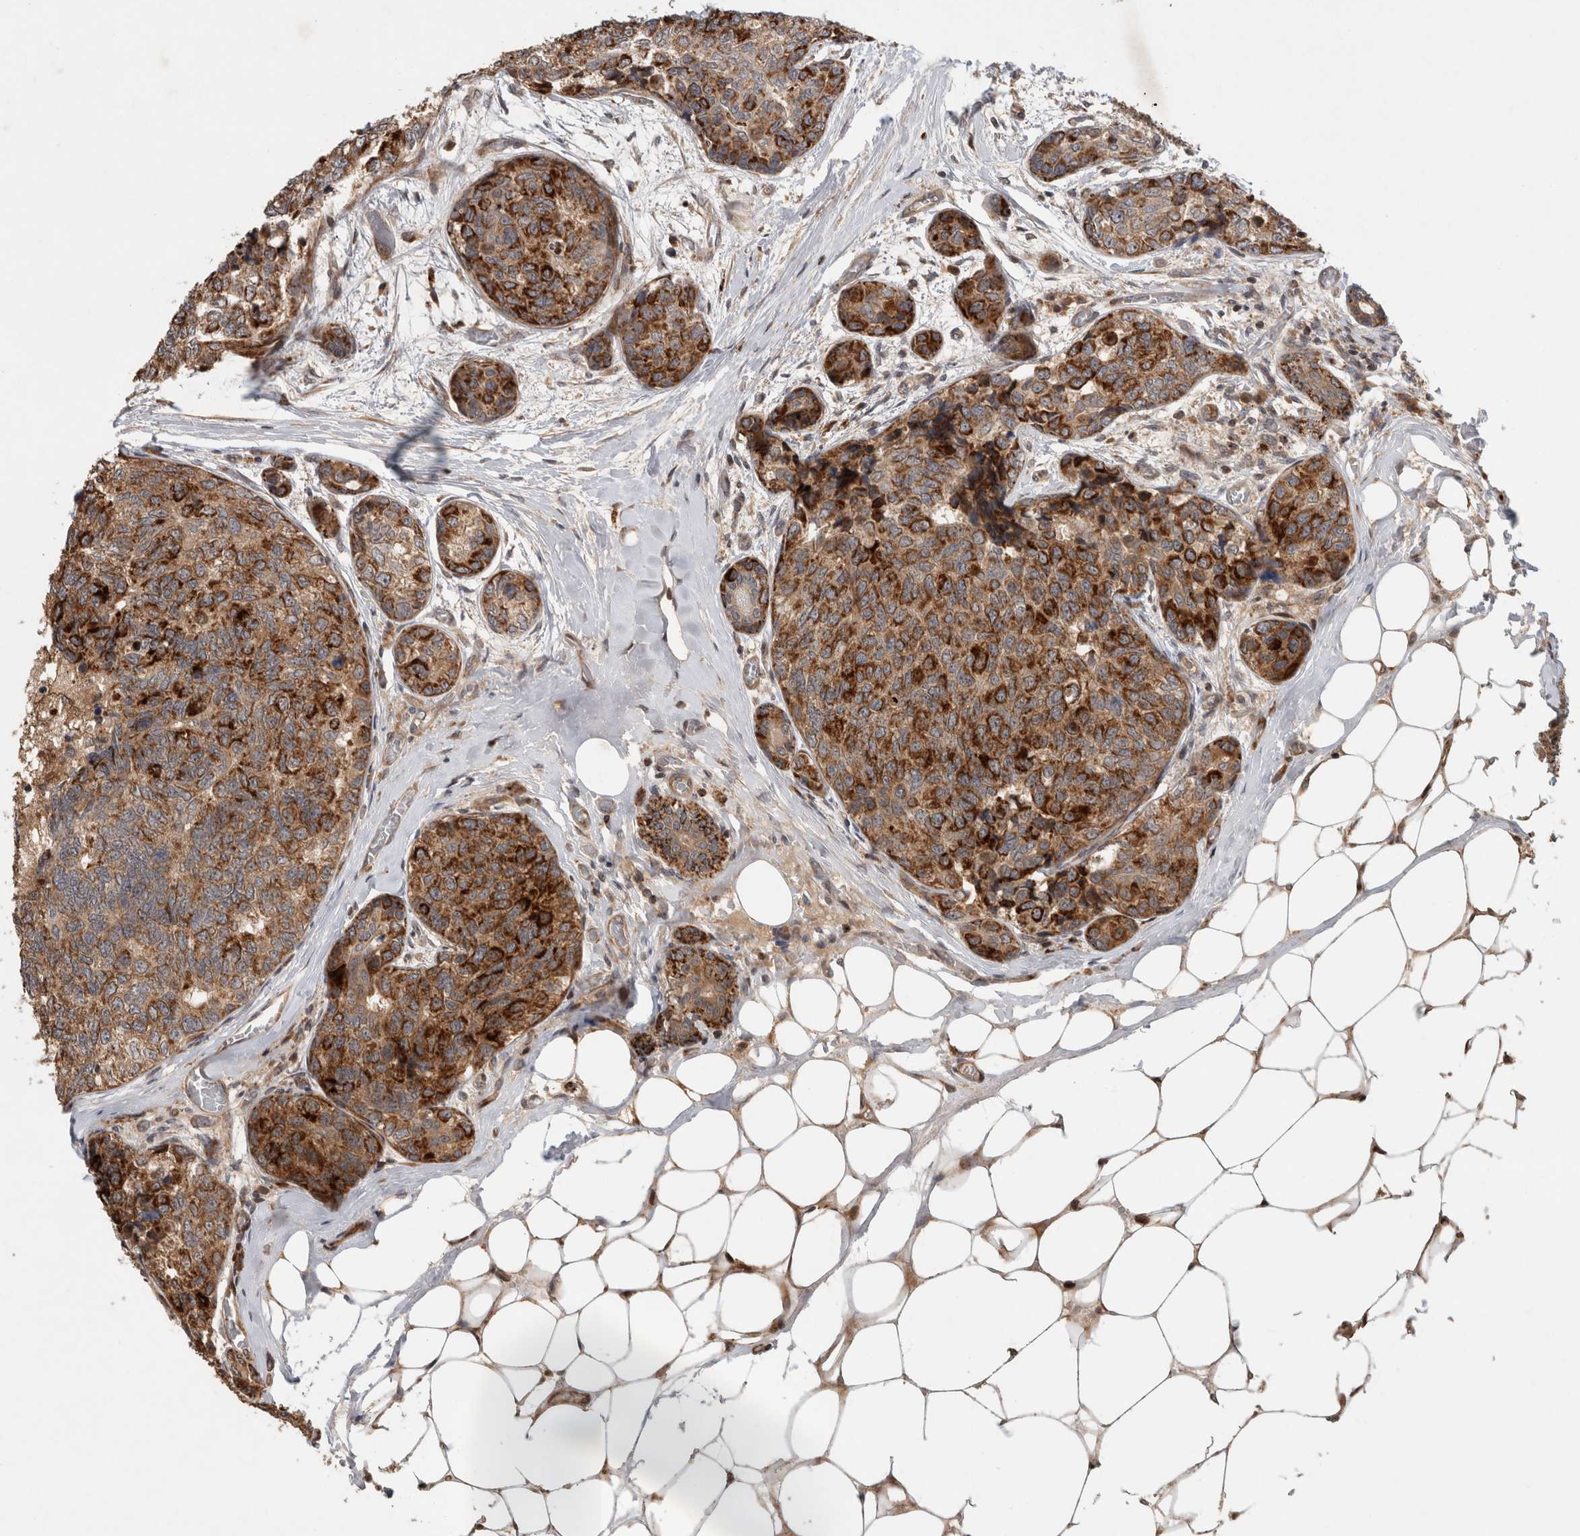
{"staining": {"intensity": "strong", "quantity": ">75%", "location": "cytoplasmic/membranous"}, "tissue": "breast cancer", "cell_type": "Tumor cells", "image_type": "cancer", "snomed": [{"axis": "morphology", "description": "Normal tissue, NOS"}, {"axis": "morphology", "description": "Duct carcinoma"}, {"axis": "topography", "description": "Breast"}], "caption": "Strong cytoplasmic/membranous staining for a protein is appreciated in about >75% of tumor cells of breast infiltrating ductal carcinoma using IHC.", "gene": "SERAC1", "patient": {"sex": "female", "age": 43}}